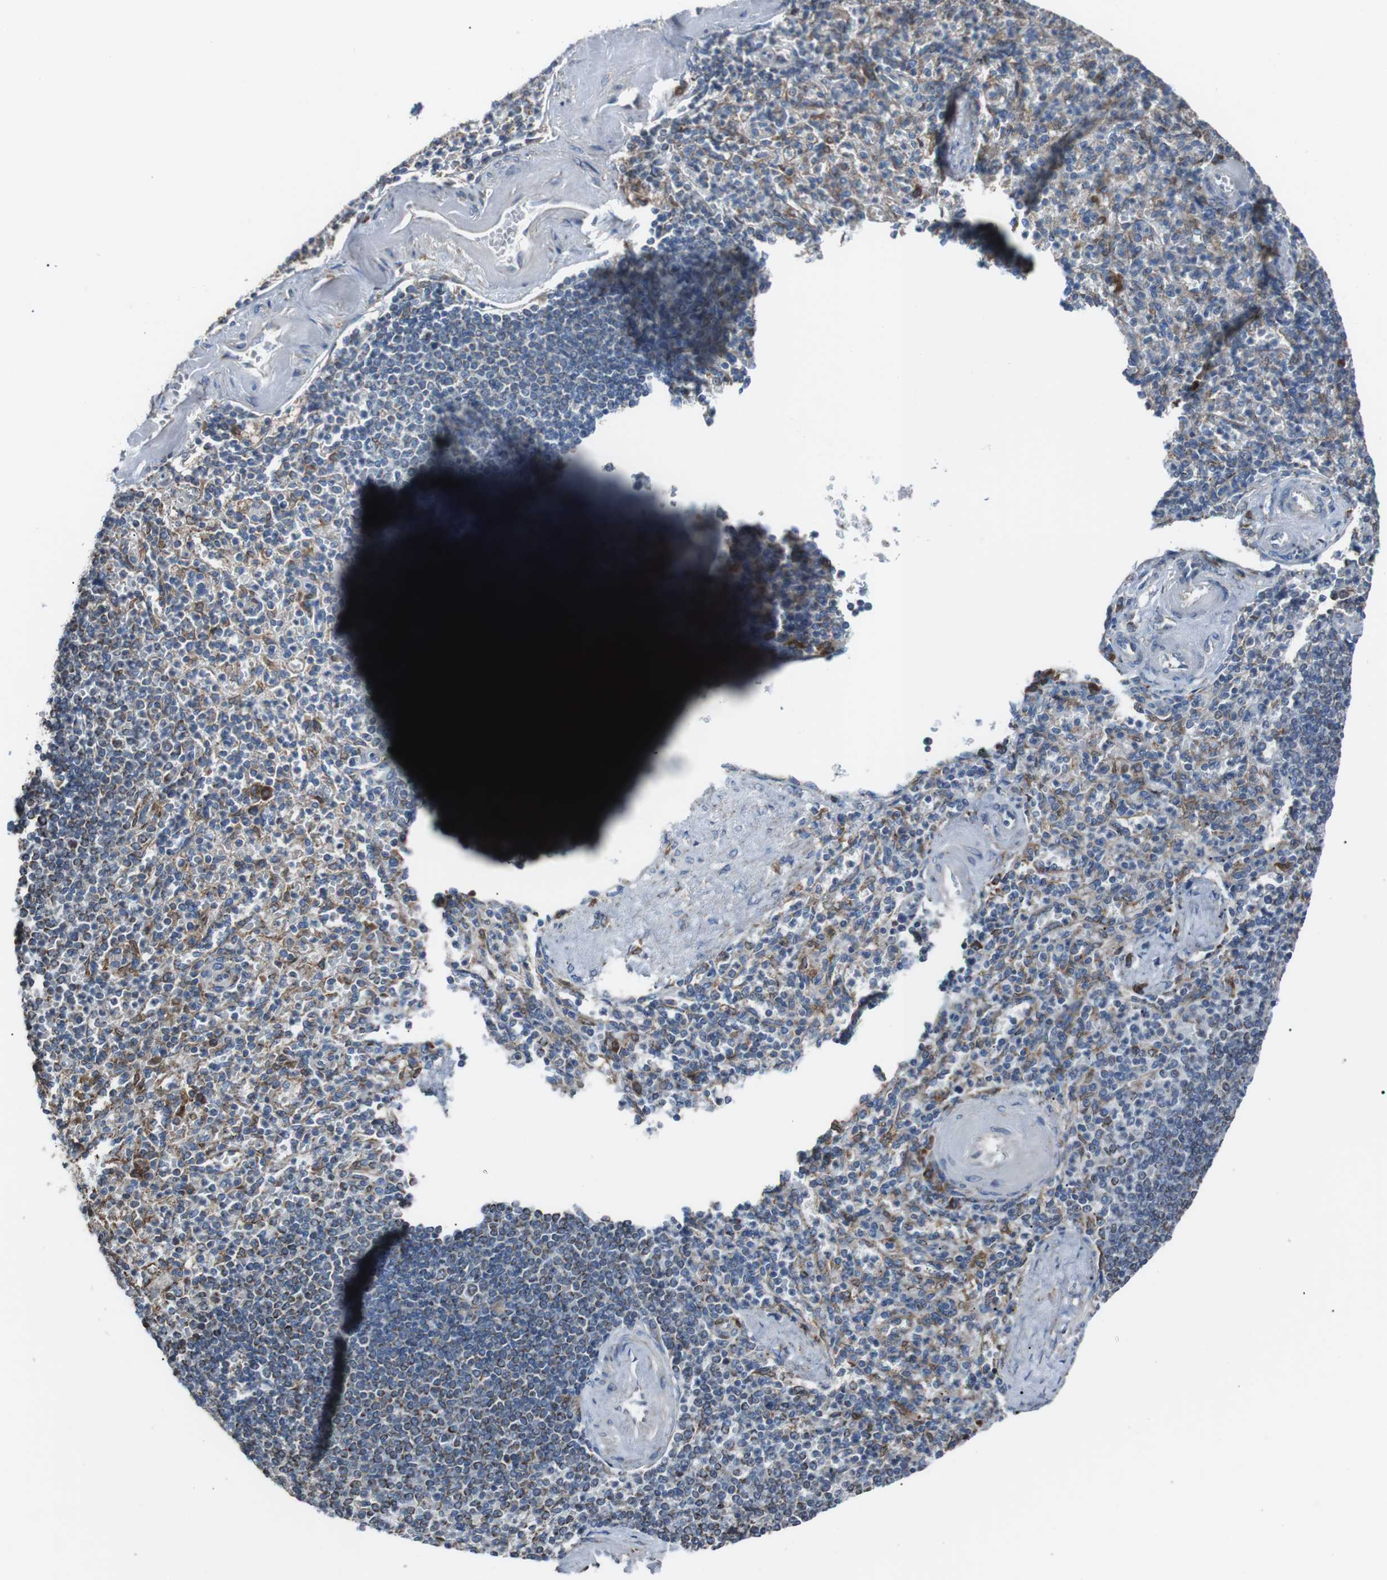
{"staining": {"intensity": "weak", "quantity": "25%-75%", "location": "cytoplasmic/membranous"}, "tissue": "spleen", "cell_type": "Cells in red pulp", "image_type": "normal", "snomed": [{"axis": "morphology", "description": "Normal tissue, NOS"}, {"axis": "topography", "description": "Spleen"}], "caption": "DAB immunohistochemical staining of unremarkable human spleen shows weak cytoplasmic/membranous protein positivity in approximately 25%-75% of cells in red pulp.", "gene": "CISD2", "patient": {"sex": "female", "age": 74}}